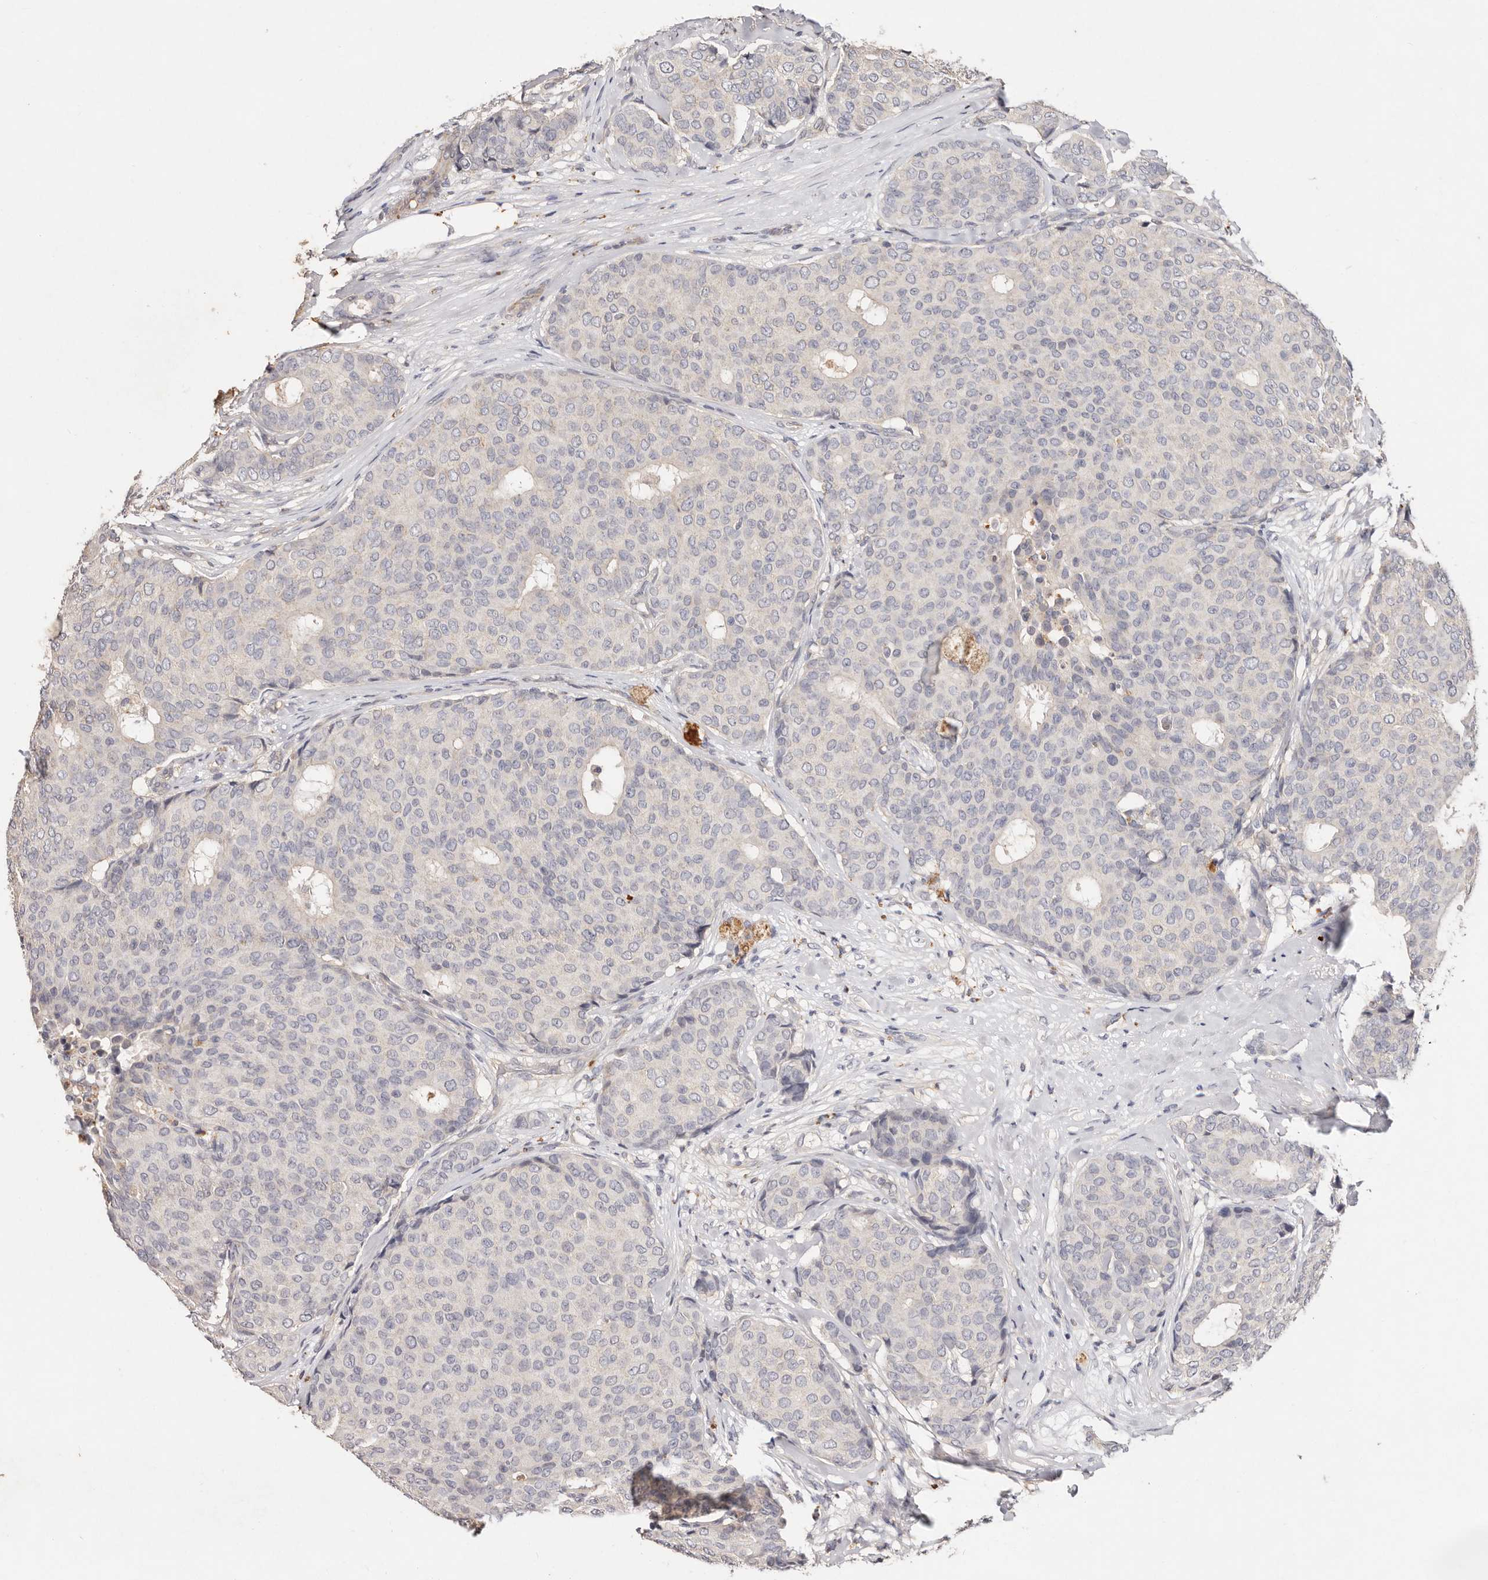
{"staining": {"intensity": "negative", "quantity": "none", "location": "none"}, "tissue": "breast cancer", "cell_type": "Tumor cells", "image_type": "cancer", "snomed": [{"axis": "morphology", "description": "Duct carcinoma"}, {"axis": "topography", "description": "Breast"}], "caption": "High magnification brightfield microscopy of breast cancer (infiltrating ductal carcinoma) stained with DAB (3,3'-diaminobenzidine) (brown) and counterstained with hematoxylin (blue): tumor cells show no significant staining.", "gene": "THBS3", "patient": {"sex": "female", "age": 75}}